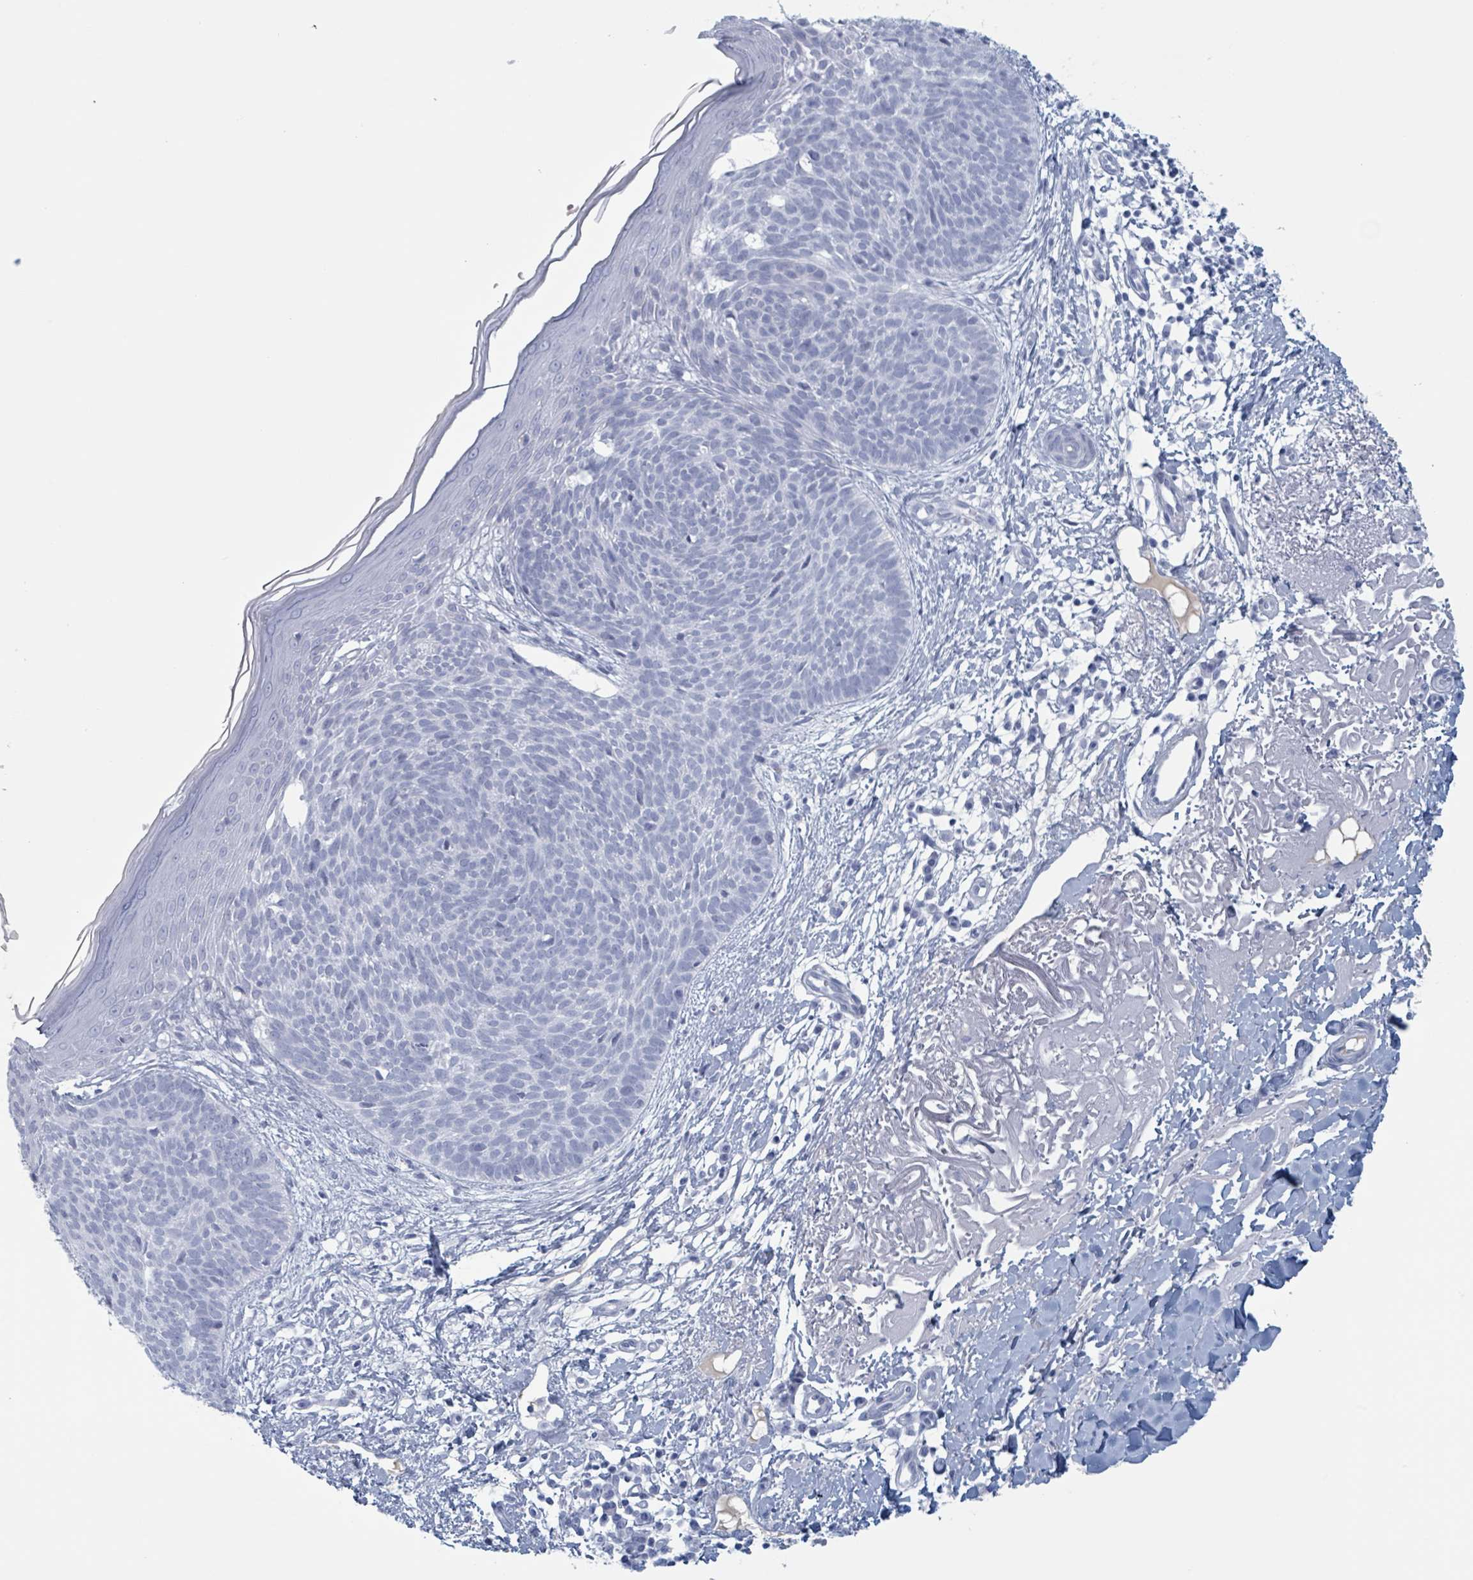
{"staining": {"intensity": "negative", "quantity": "none", "location": "none"}, "tissue": "skin cancer", "cell_type": "Tumor cells", "image_type": "cancer", "snomed": [{"axis": "morphology", "description": "Basal cell carcinoma"}, {"axis": "topography", "description": "Skin"}], "caption": "Protein analysis of skin cancer exhibits no significant positivity in tumor cells.", "gene": "KLK4", "patient": {"sex": "male", "age": 84}}